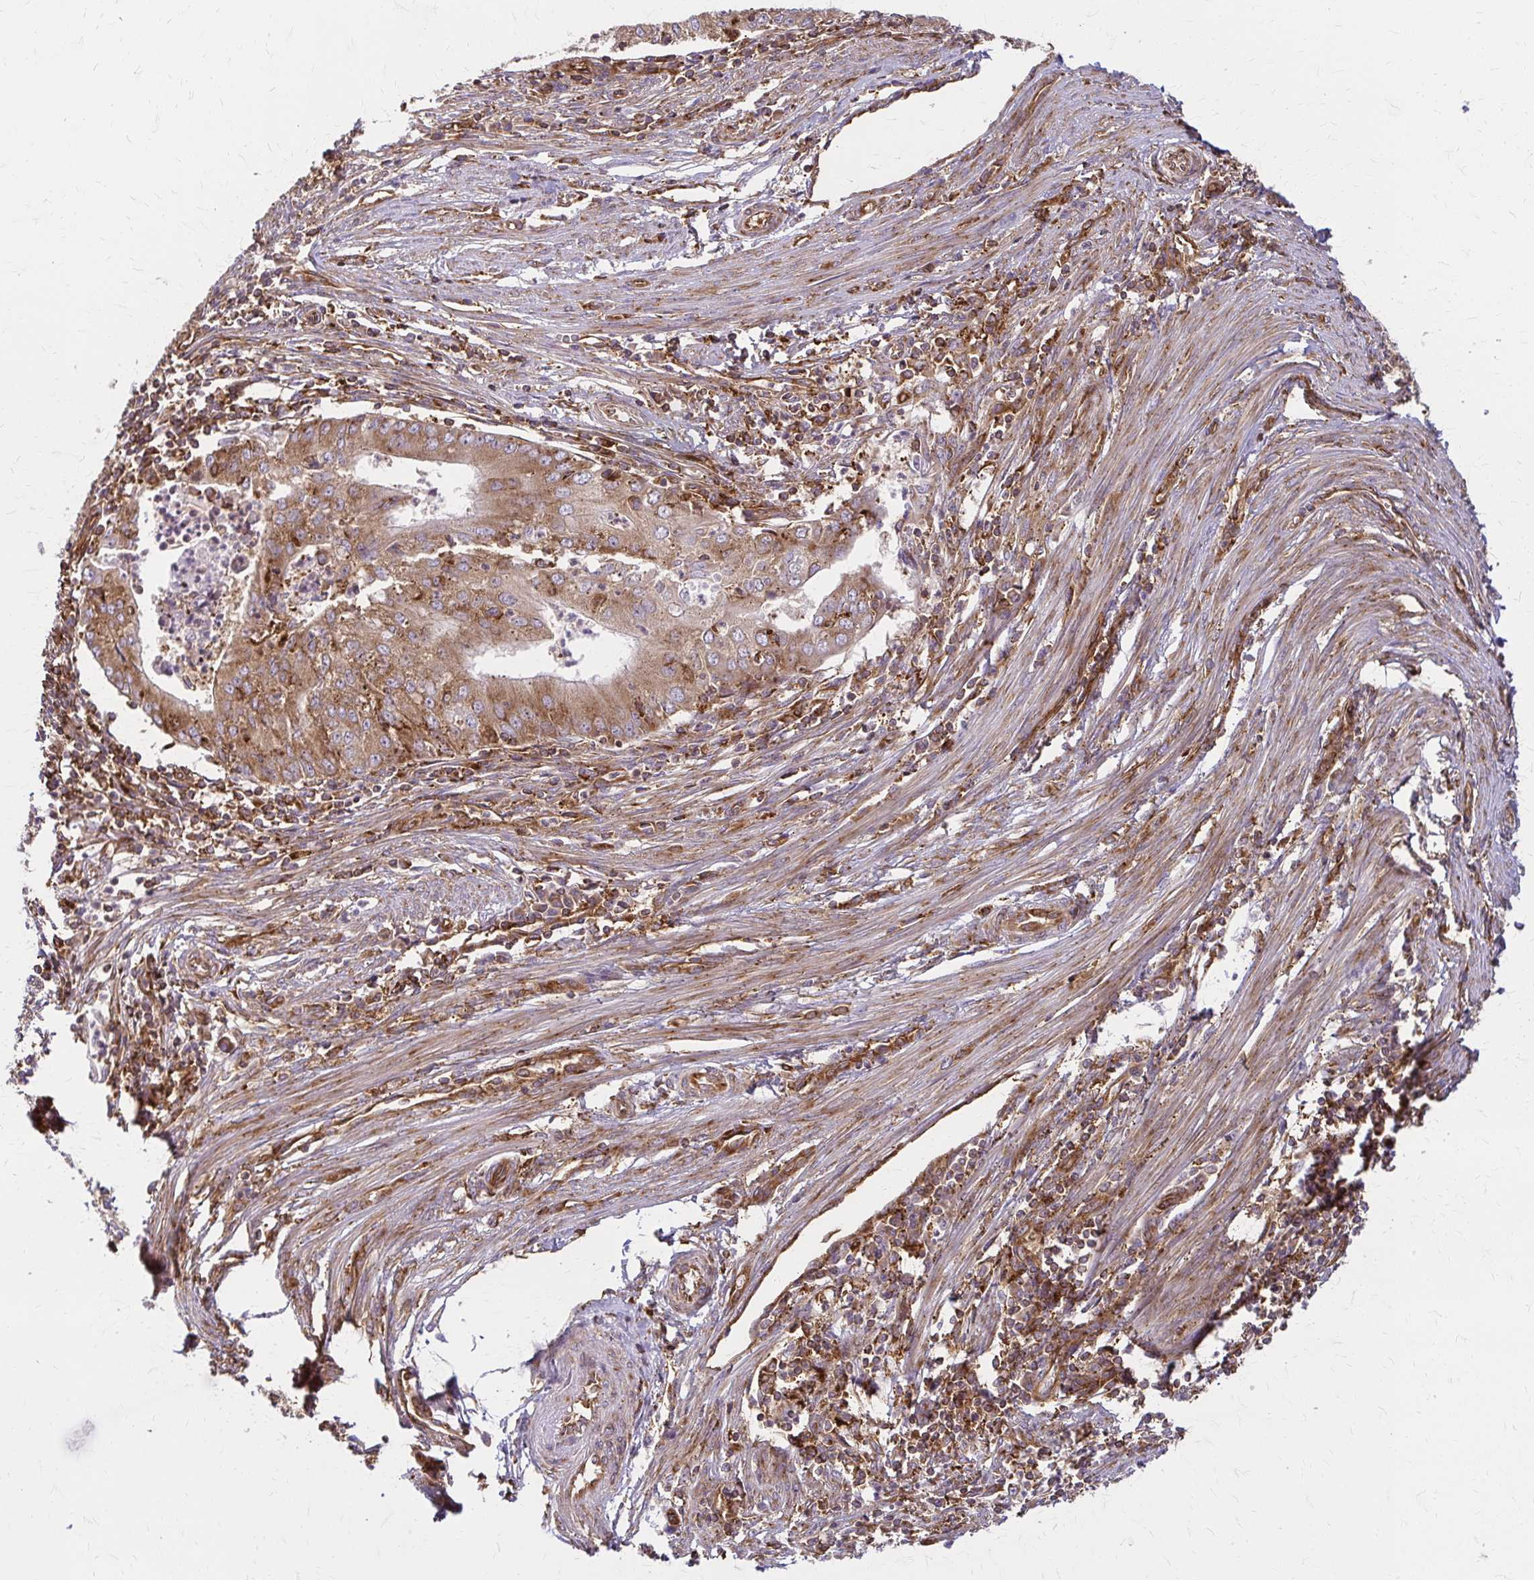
{"staining": {"intensity": "moderate", "quantity": ">75%", "location": "cytoplasmic/membranous"}, "tissue": "endometrial cancer", "cell_type": "Tumor cells", "image_type": "cancer", "snomed": [{"axis": "morphology", "description": "Adenocarcinoma, NOS"}, {"axis": "topography", "description": "Endometrium"}], "caption": "Immunohistochemical staining of adenocarcinoma (endometrial) displays medium levels of moderate cytoplasmic/membranous expression in approximately >75% of tumor cells.", "gene": "WASF2", "patient": {"sex": "female", "age": 50}}